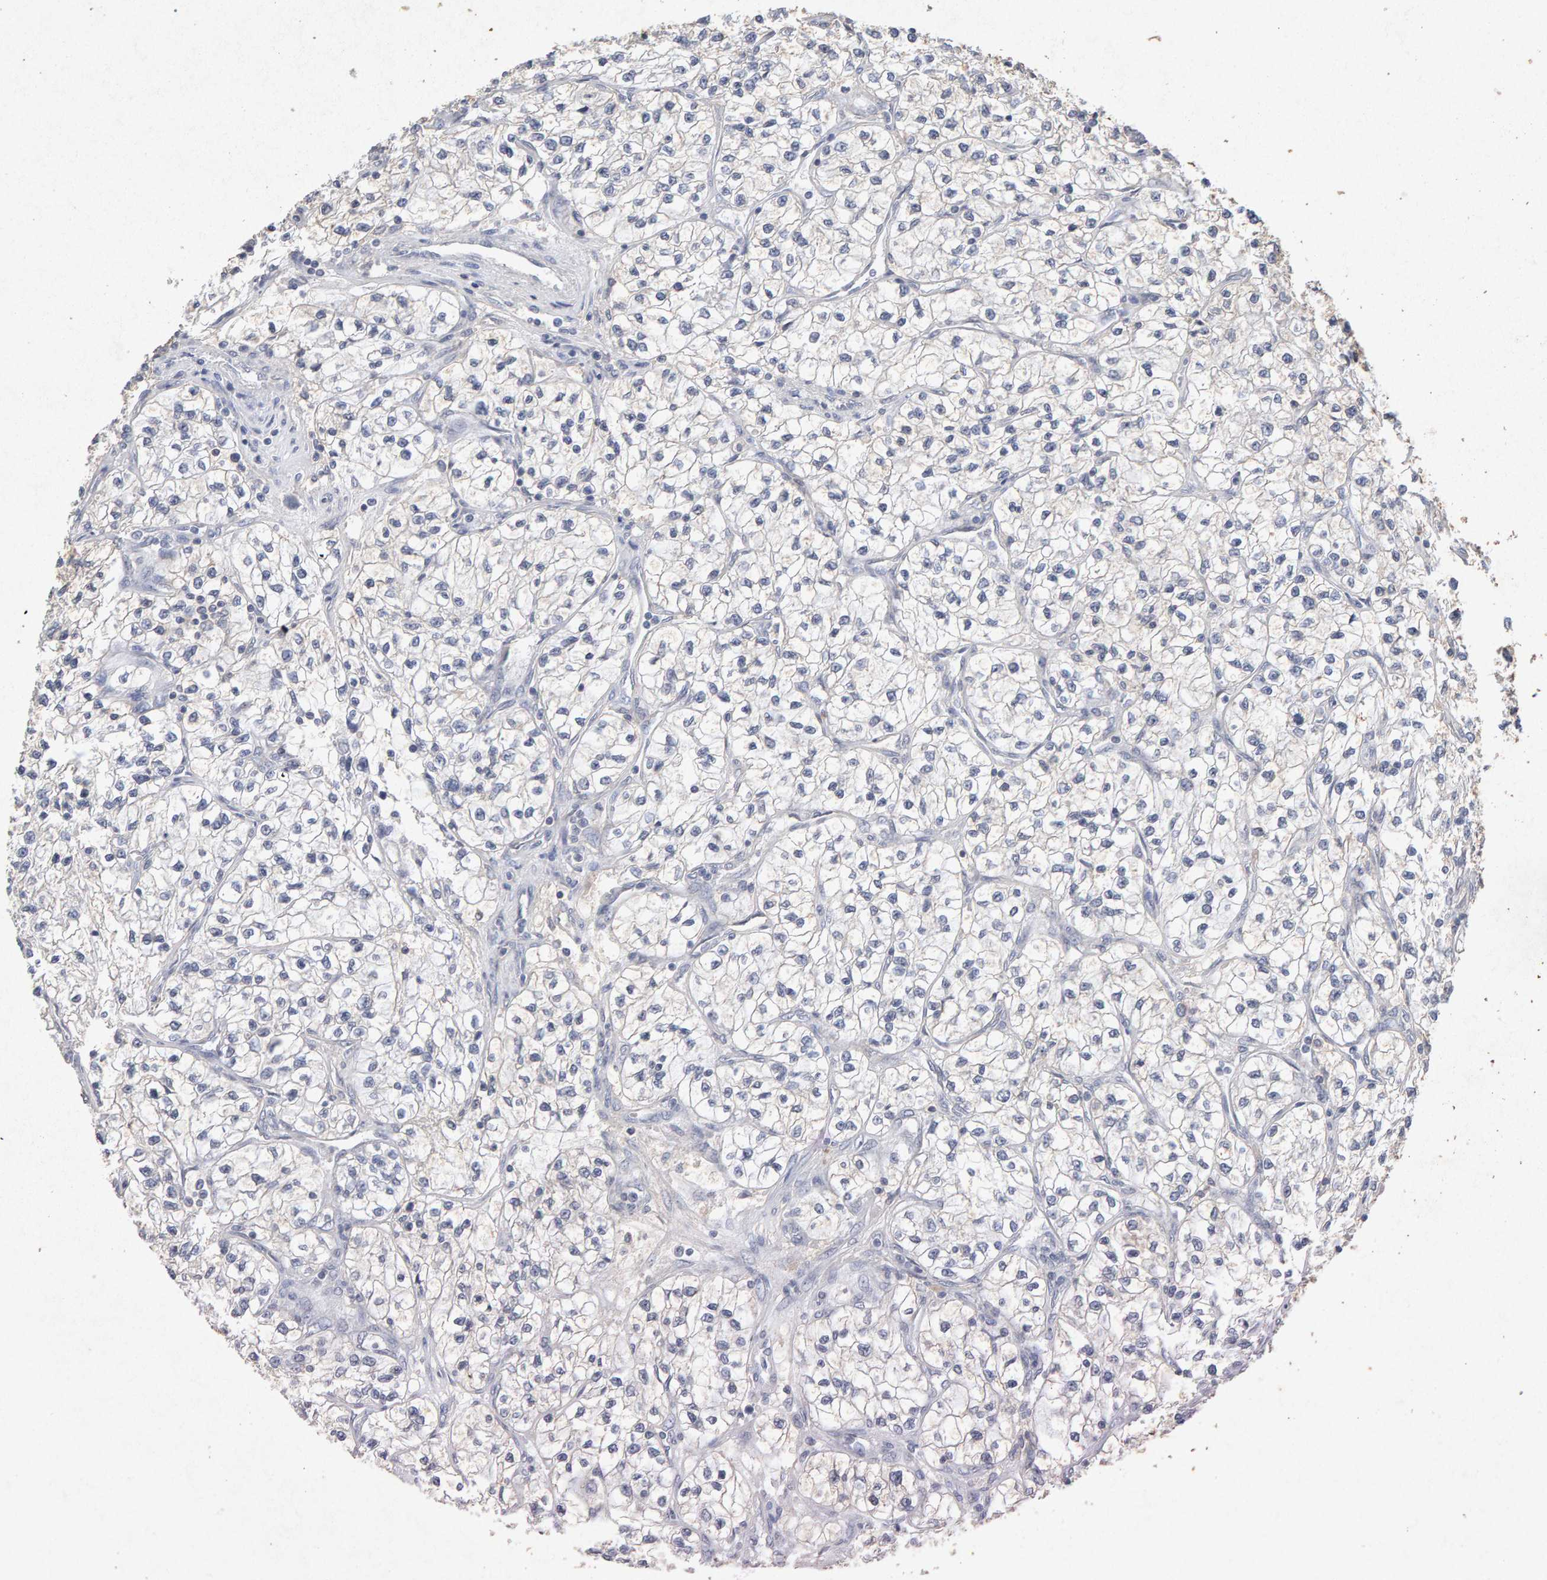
{"staining": {"intensity": "negative", "quantity": "none", "location": "none"}, "tissue": "renal cancer", "cell_type": "Tumor cells", "image_type": "cancer", "snomed": [{"axis": "morphology", "description": "Adenocarcinoma, NOS"}, {"axis": "topography", "description": "Kidney"}], "caption": "The micrograph shows no staining of tumor cells in adenocarcinoma (renal).", "gene": "PTPRM", "patient": {"sex": "female", "age": 57}}